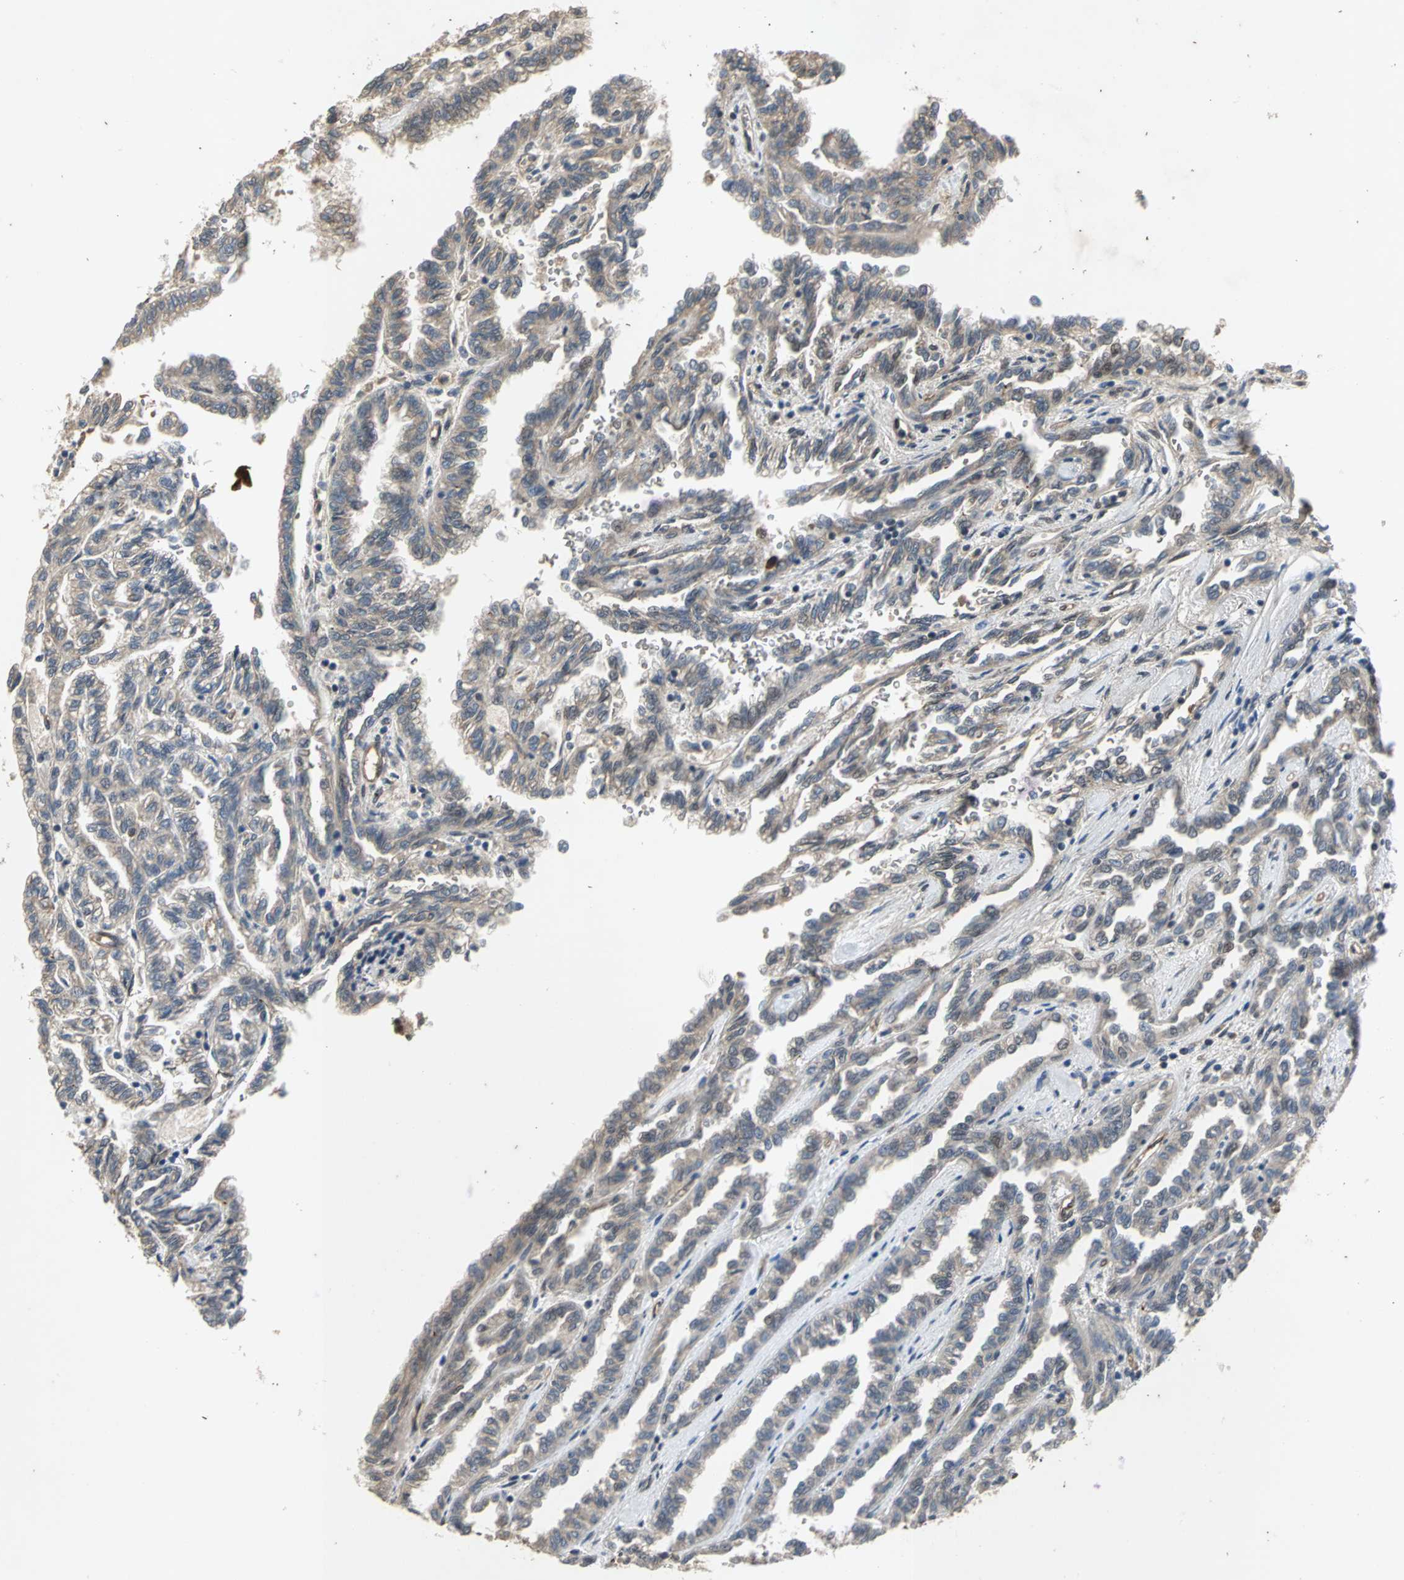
{"staining": {"intensity": "negative", "quantity": "none", "location": "none"}, "tissue": "renal cancer", "cell_type": "Tumor cells", "image_type": "cancer", "snomed": [{"axis": "morphology", "description": "Inflammation, NOS"}, {"axis": "morphology", "description": "Adenocarcinoma, NOS"}, {"axis": "topography", "description": "Kidney"}], "caption": "IHC photomicrograph of human renal cancer stained for a protein (brown), which shows no staining in tumor cells. Nuclei are stained in blue.", "gene": "NOTCH3", "patient": {"sex": "male", "age": 68}}